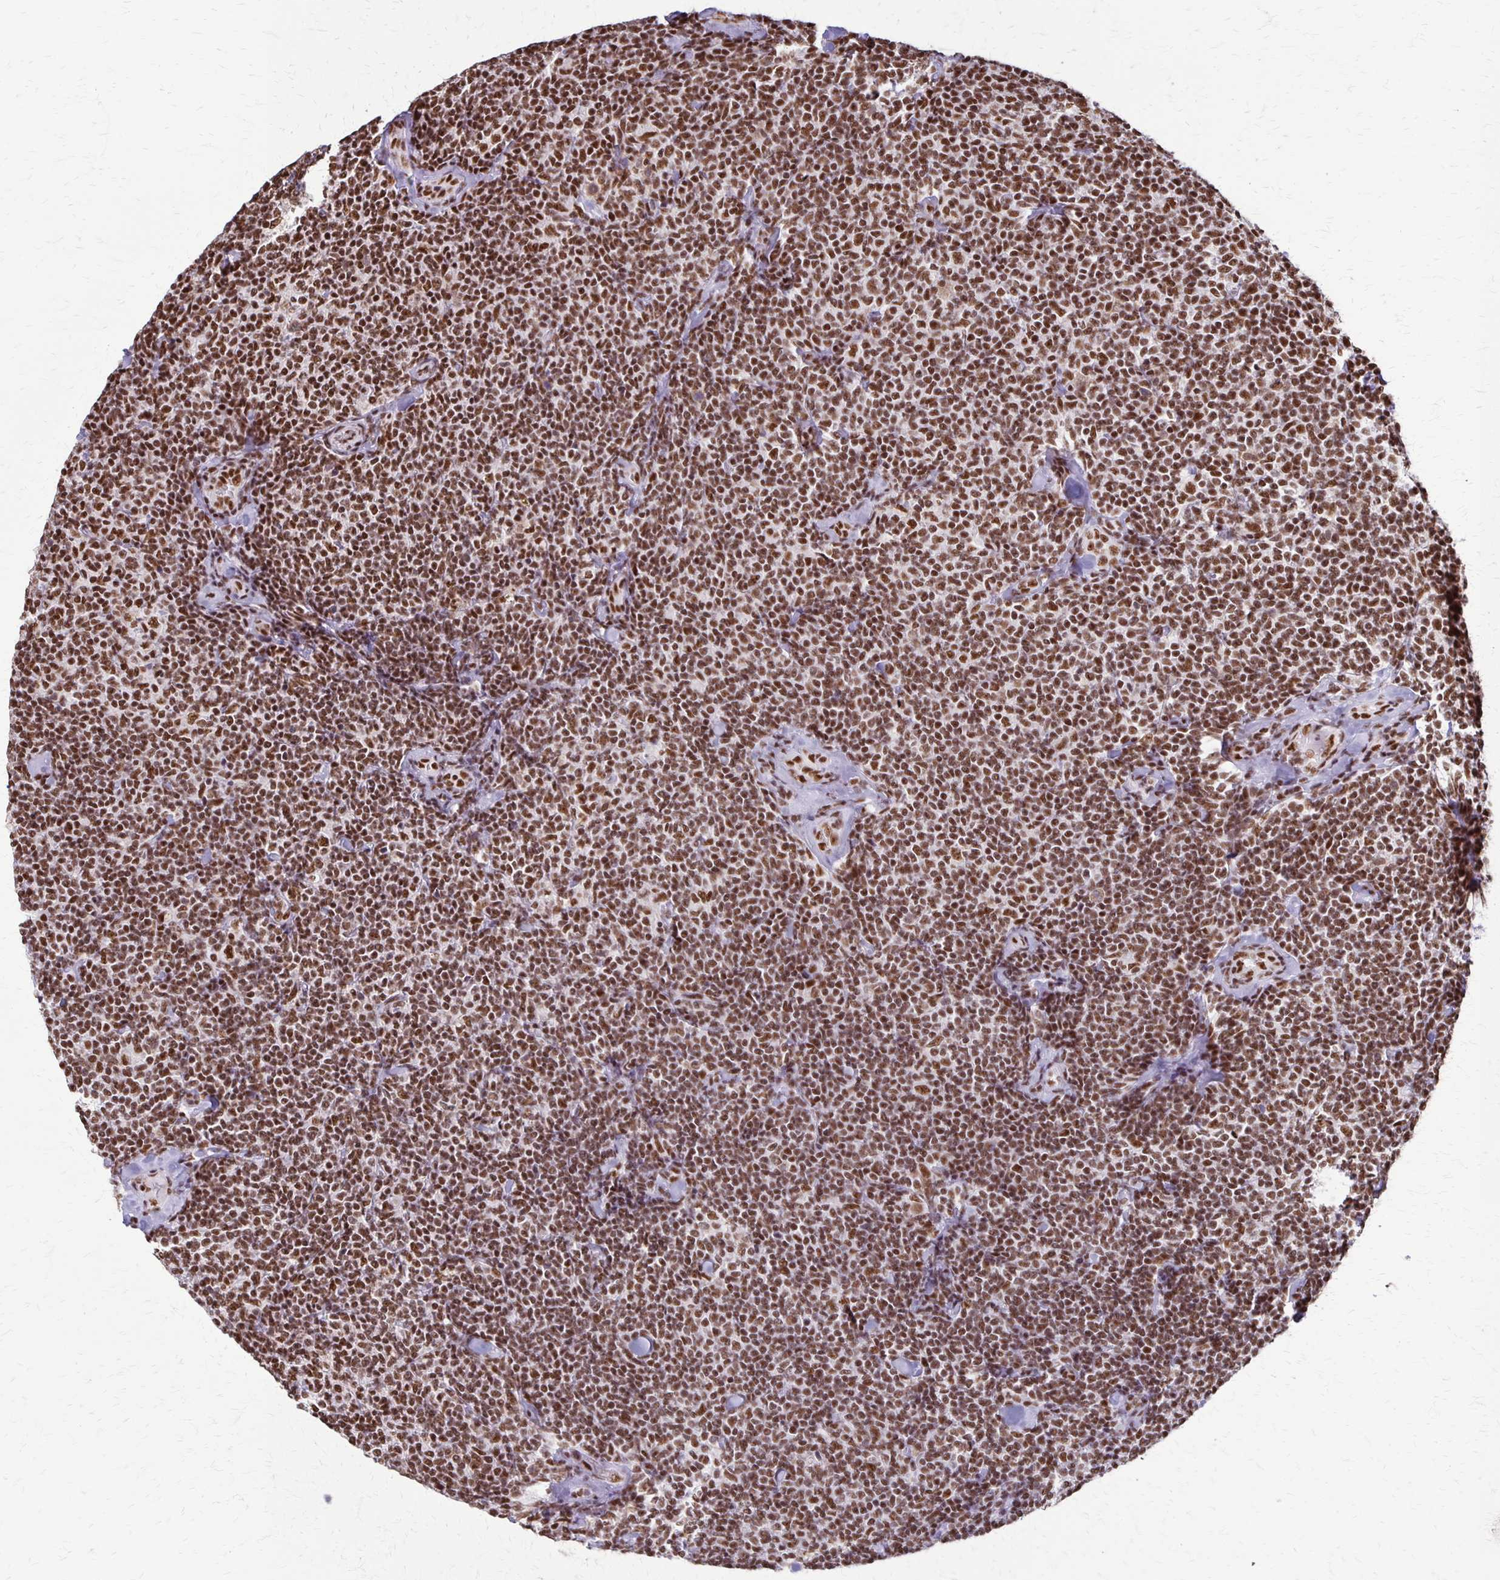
{"staining": {"intensity": "strong", "quantity": ">75%", "location": "nuclear"}, "tissue": "lymphoma", "cell_type": "Tumor cells", "image_type": "cancer", "snomed": [{"axis": "morphology", "description": "Malignant lymphoma, non-Hodgkin's type, Low grade"}, {"axis": "topography", "description": "Lymph node"}], "caption": "Human lymphoma stained for a protein (brown) demonstrates strong nuclear positive expression in about >75% of tumor cells.", "gene": "XRCC6", "patient": {"sex": "female", "age": 56}}